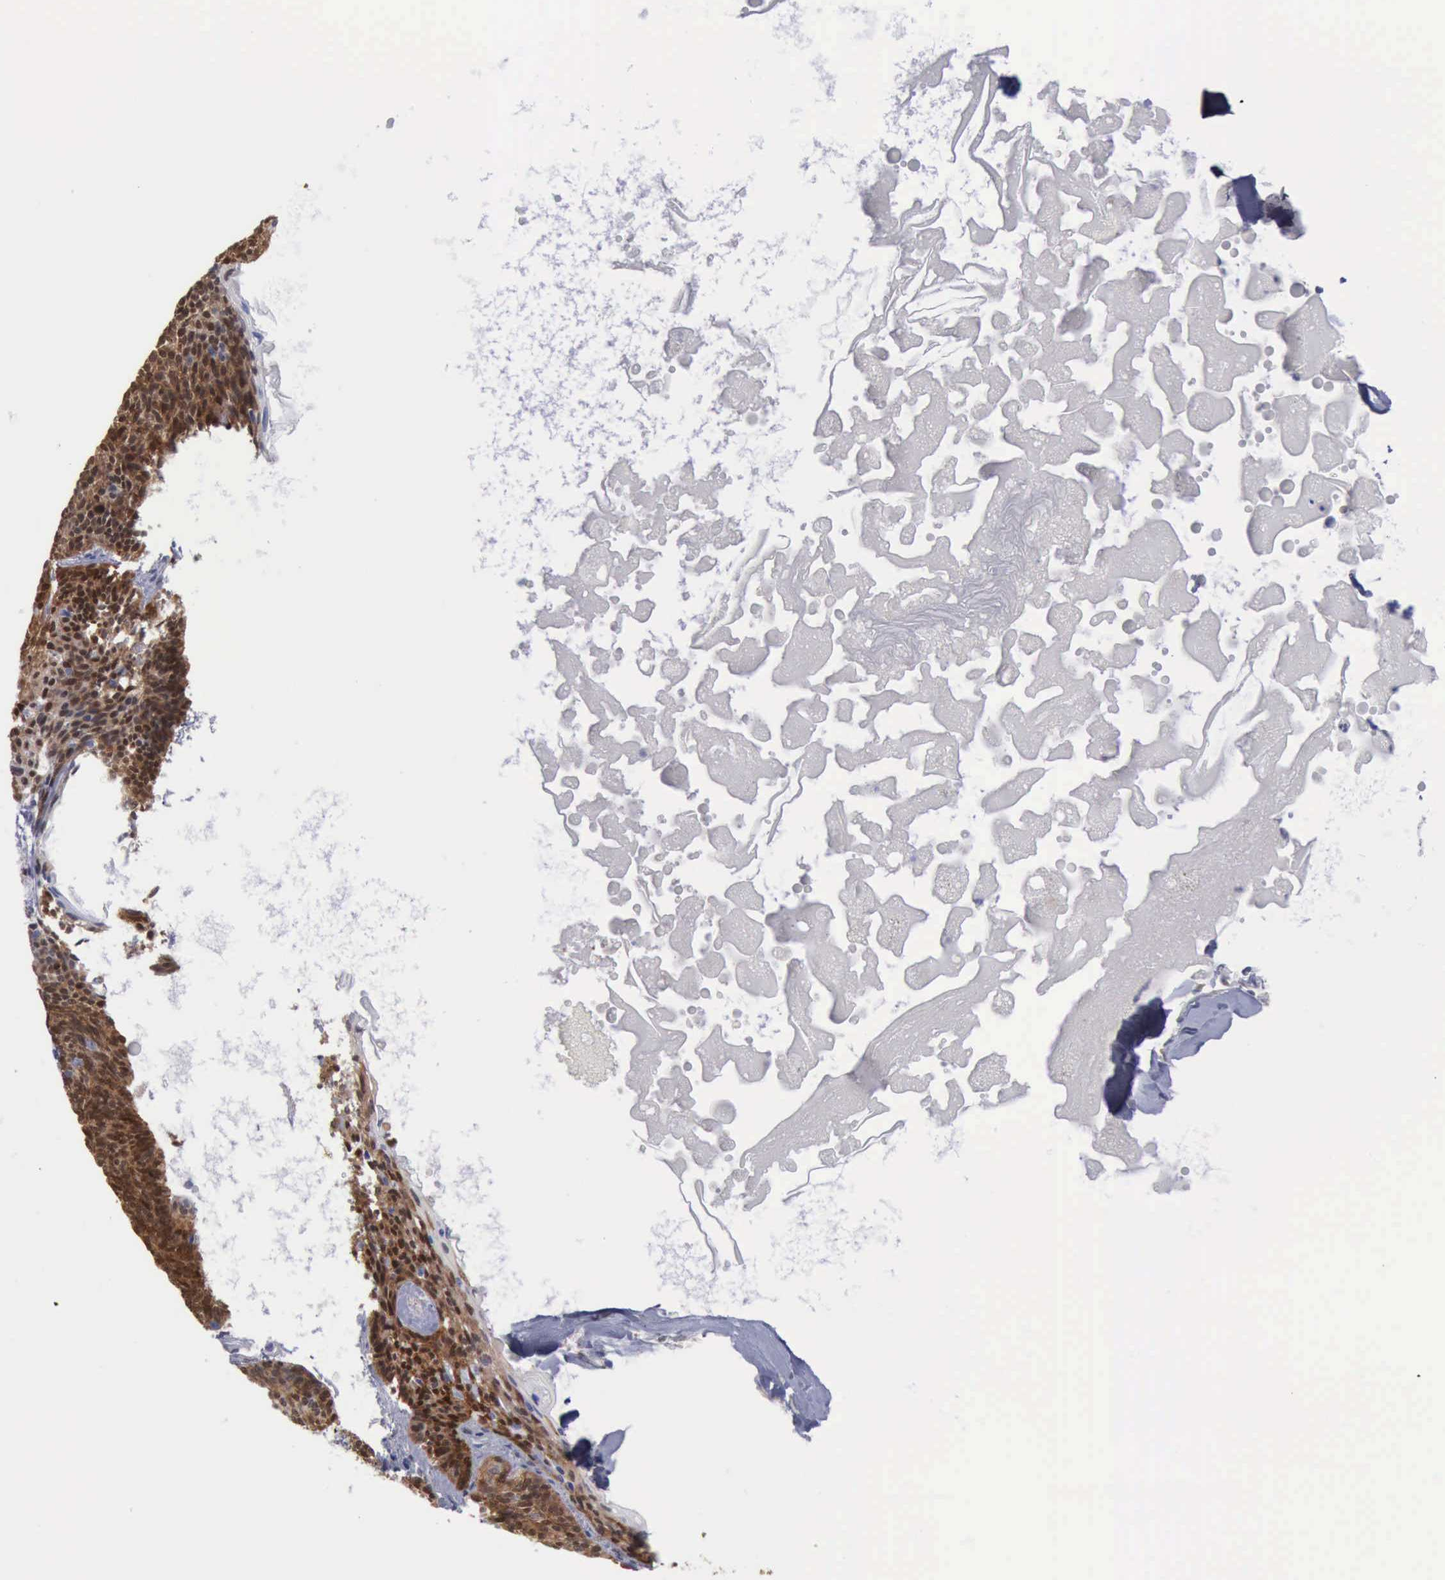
{"staining": {"intensity": "moderate", "quantity": ">75%", "location": "cytoplasmic/membranous,nuclear"}, "tissue": "skin cancer", "cell_type": "Tumor cells", "image_type": "cancer", "snomed": [{"axis": "morphology", "description": "Basal cell carcinoma"}, {"axis": "topography", "description": "Skin"}], "caption": "Brown immunohistochemical staining in human basal cell carcinoma (skin) reveals moderate cytoplasmic/membranous and nuclear expression in approximately >75% of tumor cells.", "gene": "FHL1", "patient": {"sex": "male", "age": 84}}